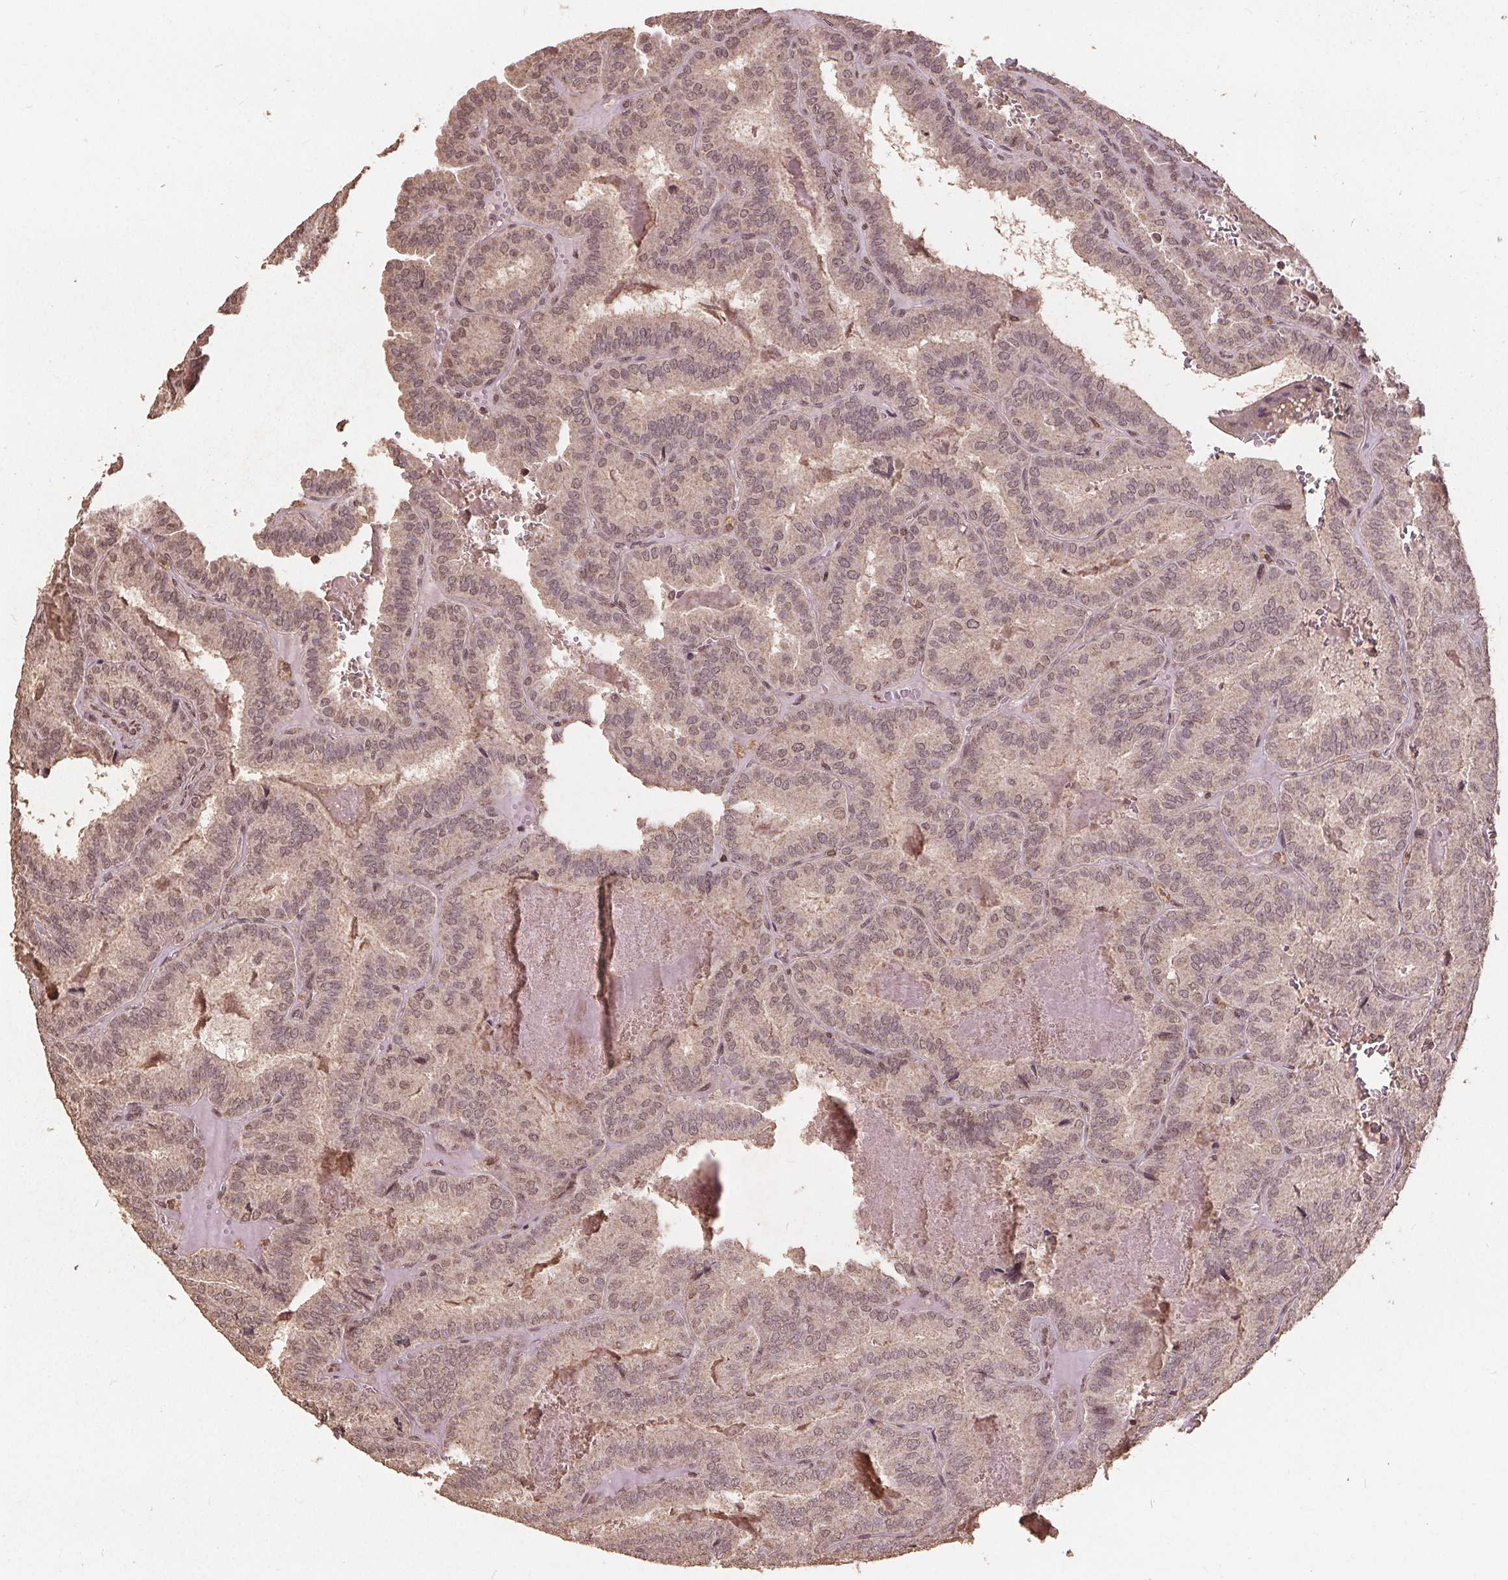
{"staining": {"intensity": "weak", "quantity": "<25%", "location": "nuclear"}, "tissue": "thyroid cancer", "cell_type": "Tumor cells", "image_type": "cancer", "snomed": [{"axis": "morphology", "description": "Papillary adenocarcinoma, NOS"}, {"axis": "topography", "description": "Thyroid gland"}], "caption": "The histopathology image demonstrates no staining of tumor cells in thyroid cancer (papillary adenocarcinoma).", "gene": "DSG3", "patient": {"sex": "female", "age": 75}}